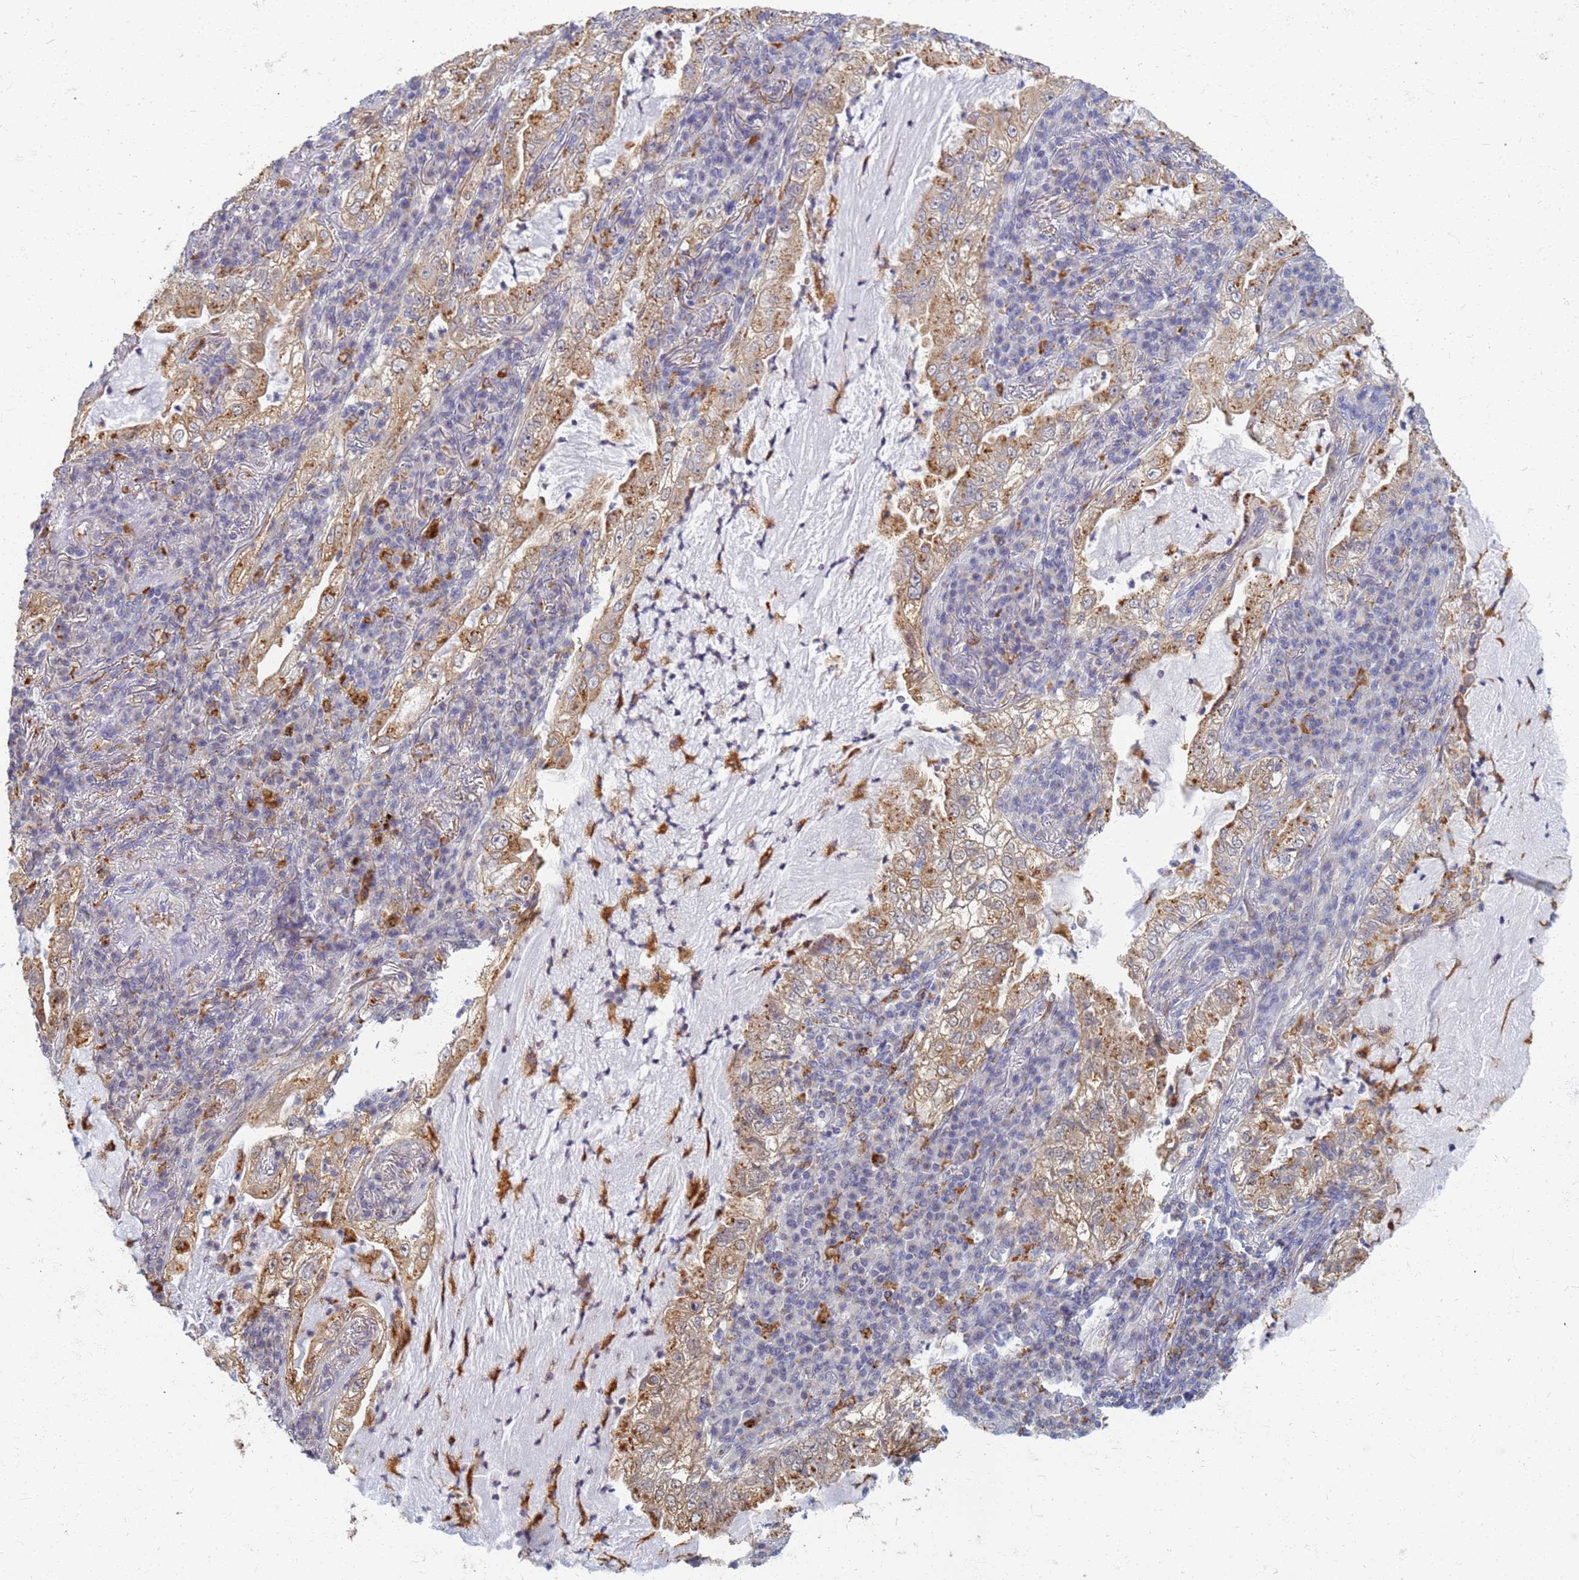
{"staining": {"intensity": "moderate", "quantity": ">75%", "location": "cytoplasmic/membranous"}, "tissue": "lung cancer", "cell_type": "Tumor cells", "image_type": "cancer", "snomed": [{"axis": "morphology", "description": "Adenocarcinoma, NOS"}, {"axis": "topography", "description": "Lung"}], "caption": "There is medium levels of moderate cytoplasmic/membranous positivity in tumor cells of lung cancer (adenocarcinoma), as demonstrated by immunohistochemical staining (brown color).", "gene": "ATP6V1E1", "patient": {"sex": "female", "age": 73}}